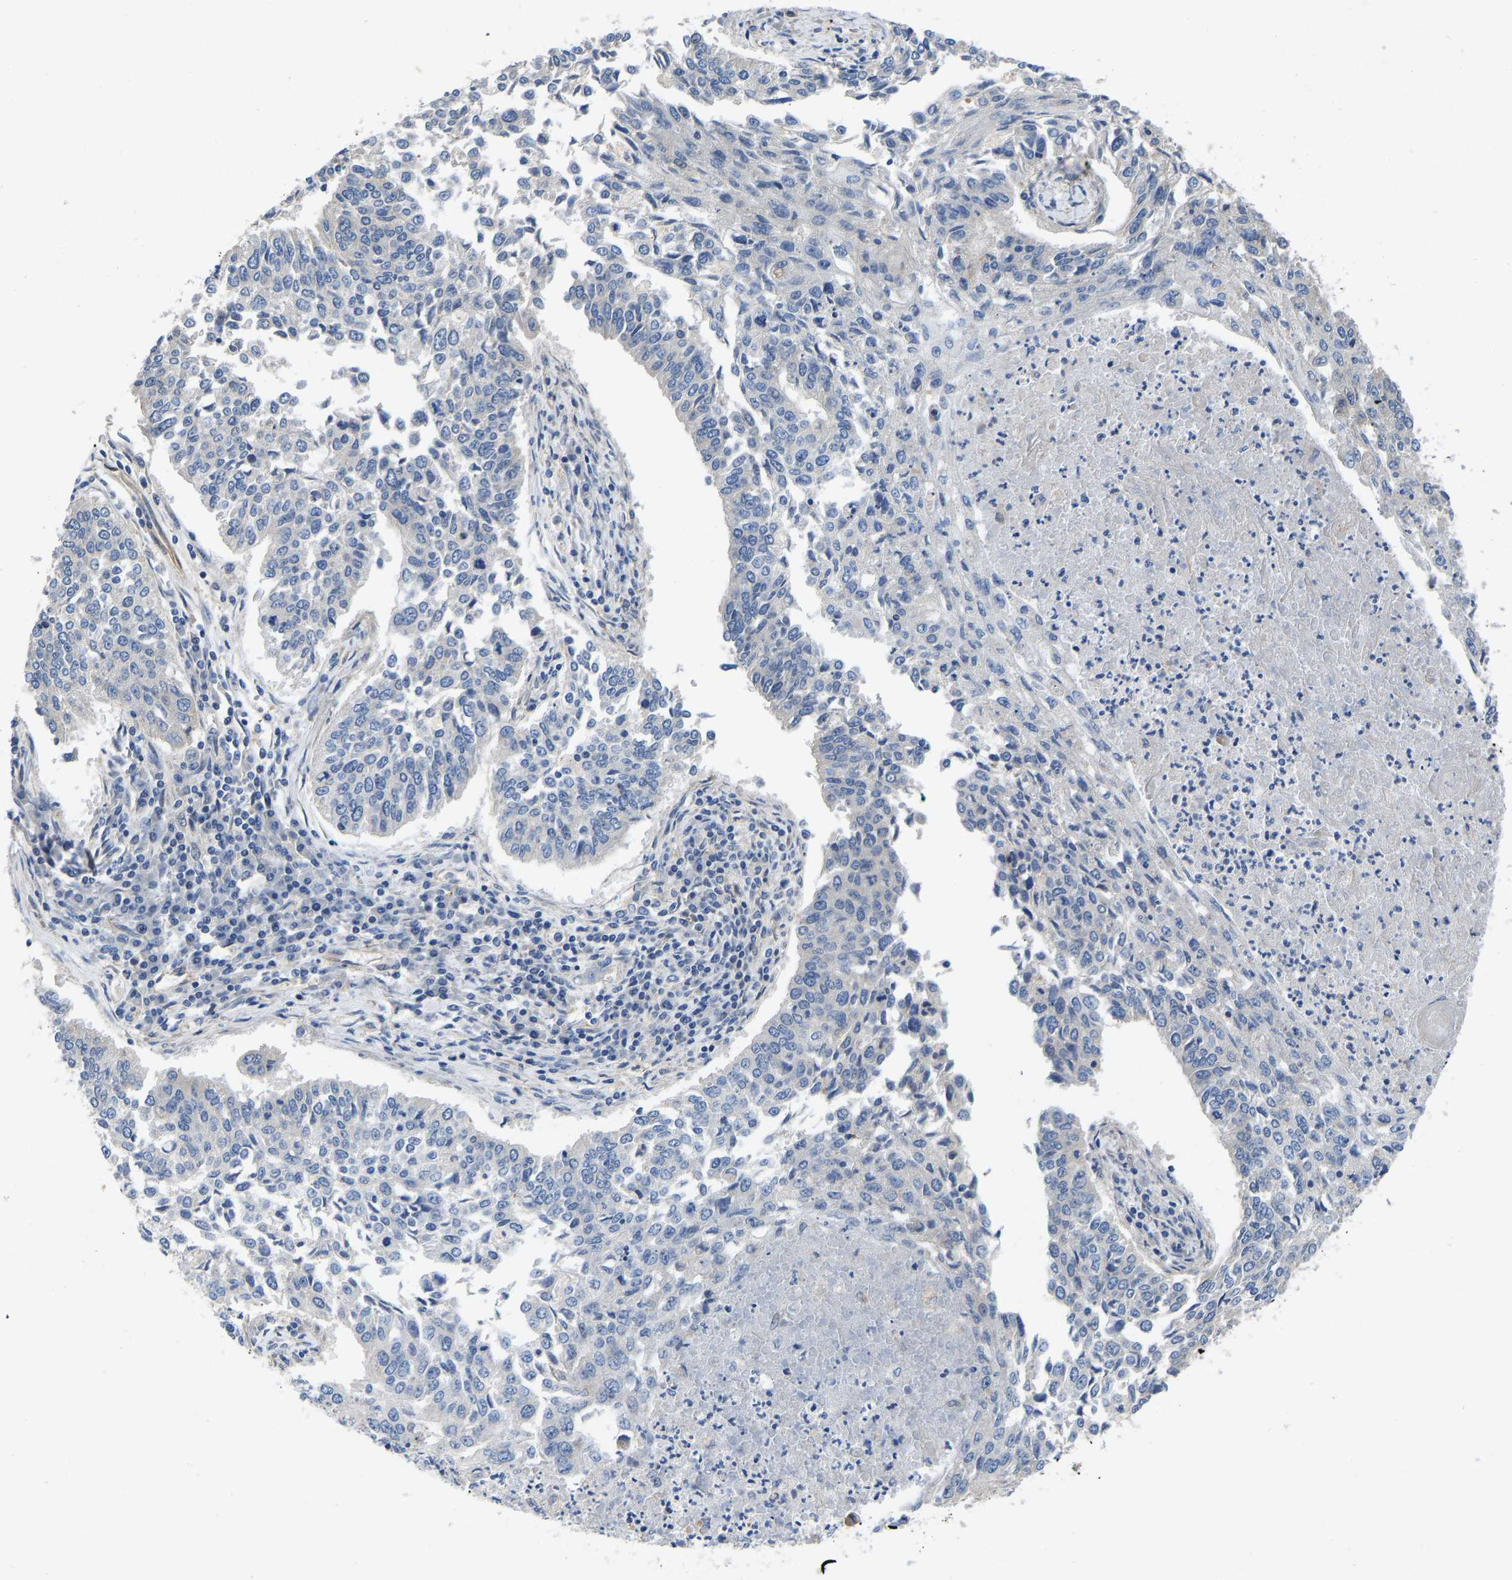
{"staining": {"intensity": "negative", "quantity": "none", "location": "none"}, "tissue": "lung cancer", "cell_type": "Tumor cells", "image_type": "cancer", "snomed": [{"axis": "morphology", "description": "Normal tissue, NOS"}, {"axis": "morphology", "description": "Squamous cell carcinoma, NOS"}, {"axis": "topography", "description": "Cartilage tissue"}, {"axis": "topography", "description": "Bronchus"}, {"axis": "topography", "description": "Lung"}], "caption": "Lung cancer (squamous cell carcinoma) stained for a protein using immunohistochemistry (IHC) reveals no staining tumor cells.", "gene": "ELMO2", "patient": {"sex": "female", "age": 49}}